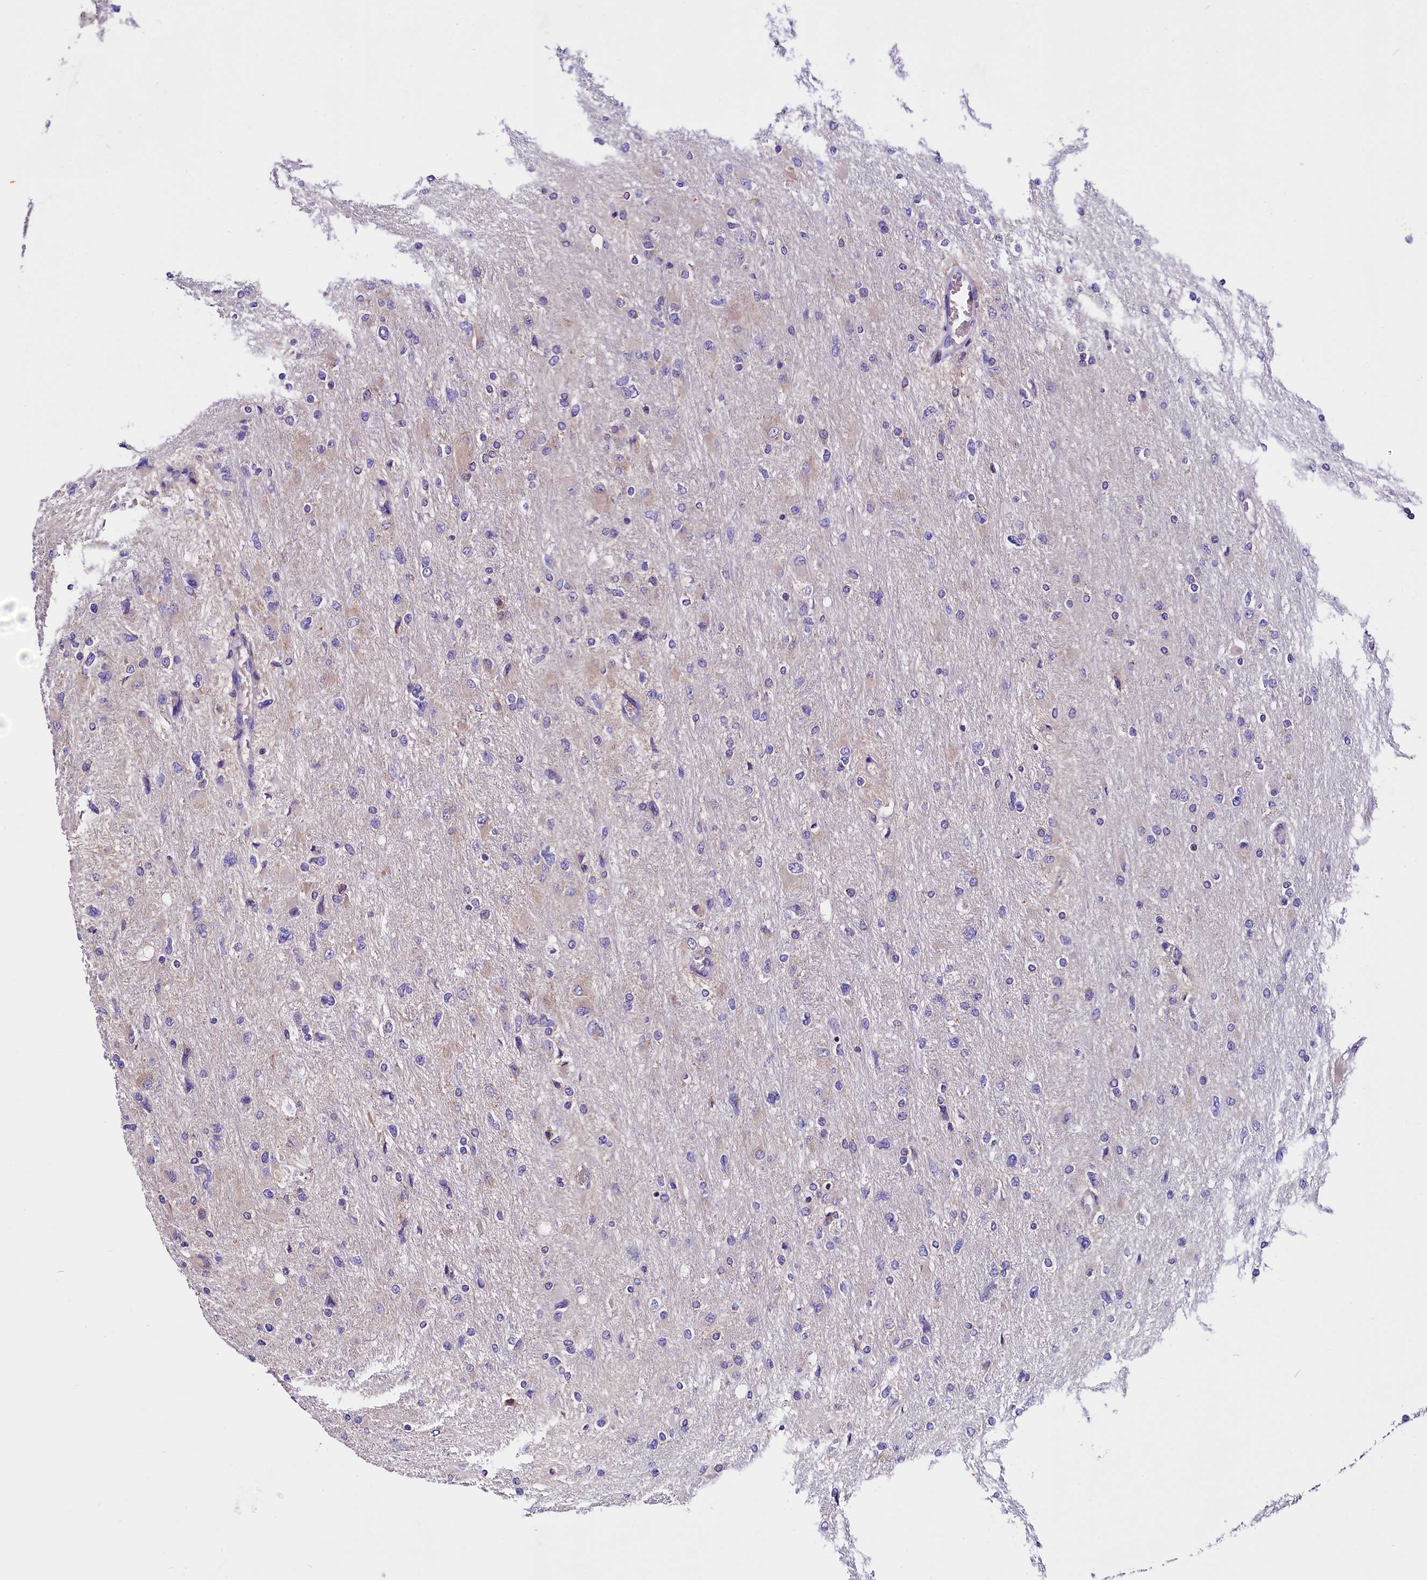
{"staining": {"intensity": "negative", "quantity": "none", "location": "none"}, "tissue": "glioma", "cell_type": "Tumor cells", "image_type": "cancer", "snomed": [{"axis": "morphology", "description": "Glioma, malignant, High grade"}, {"axis": "topography", "description": "Cerebral cortex"}], "caption": "Immunohistochemistry histopathology image of glioma stained for a protein (brown), which demonstrates no expression in tumor cells.", "gene": "SIX5", "patient": {"sex": "female", "age": 36}}